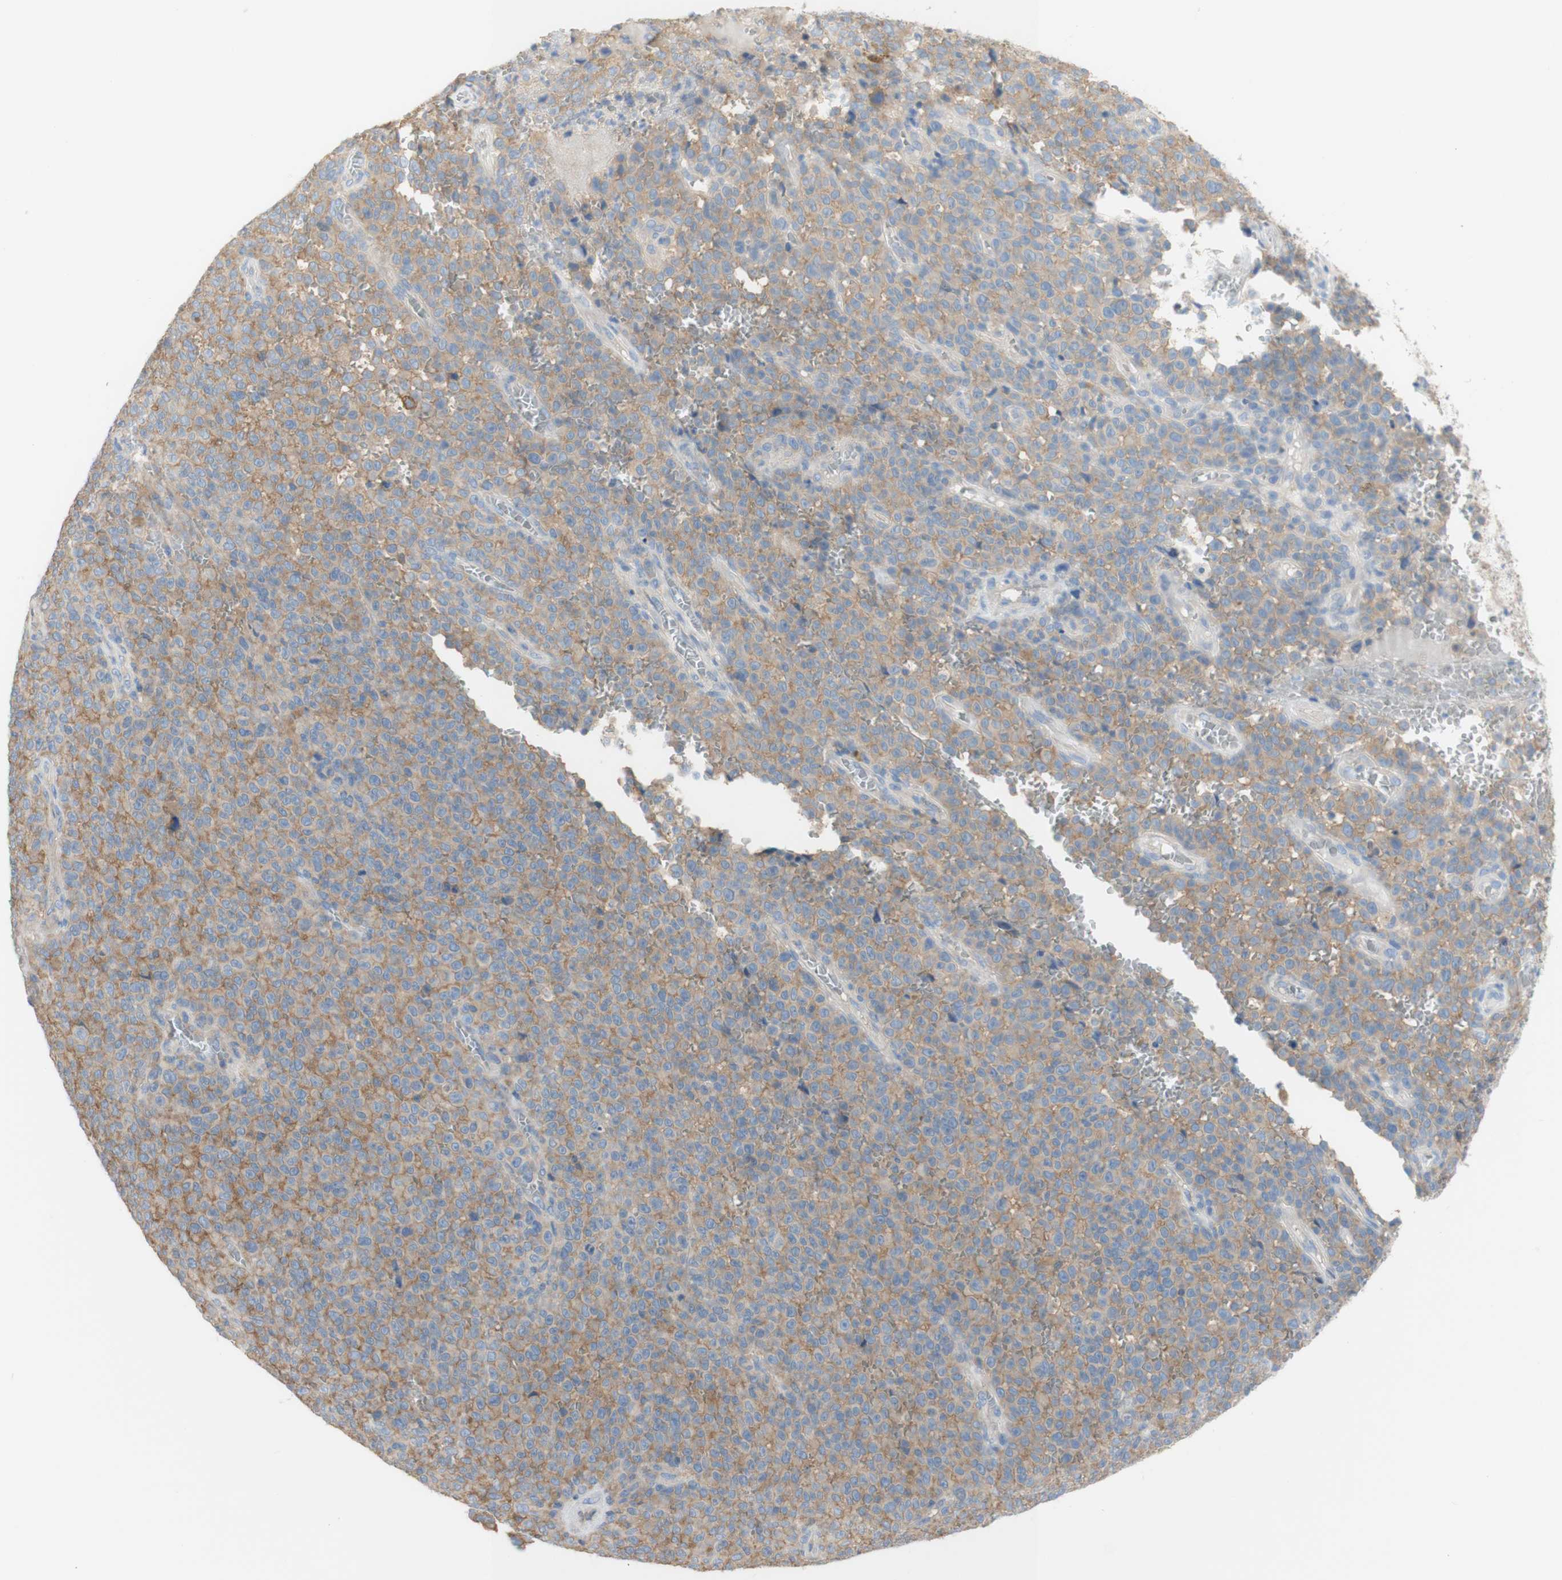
{"staining": {"intensity": "moderate", "quantity": ">75%", "location": "cytoplasmic/membranous"}, "tissue": "melanoma", "cell_type": "Tumor cells", "image_type": "cancer", "snomed": [{"axis": "morphology", "description": "Malignant melanoma, NOS"}, {"axis": "topography", "description": "Skin"}], "caption": "Melanoma stained with a protein marker reveals moderate staining in tumor cells.", "gene": "ATP2B1", "patient": {"sex": "female", "age": 82}}